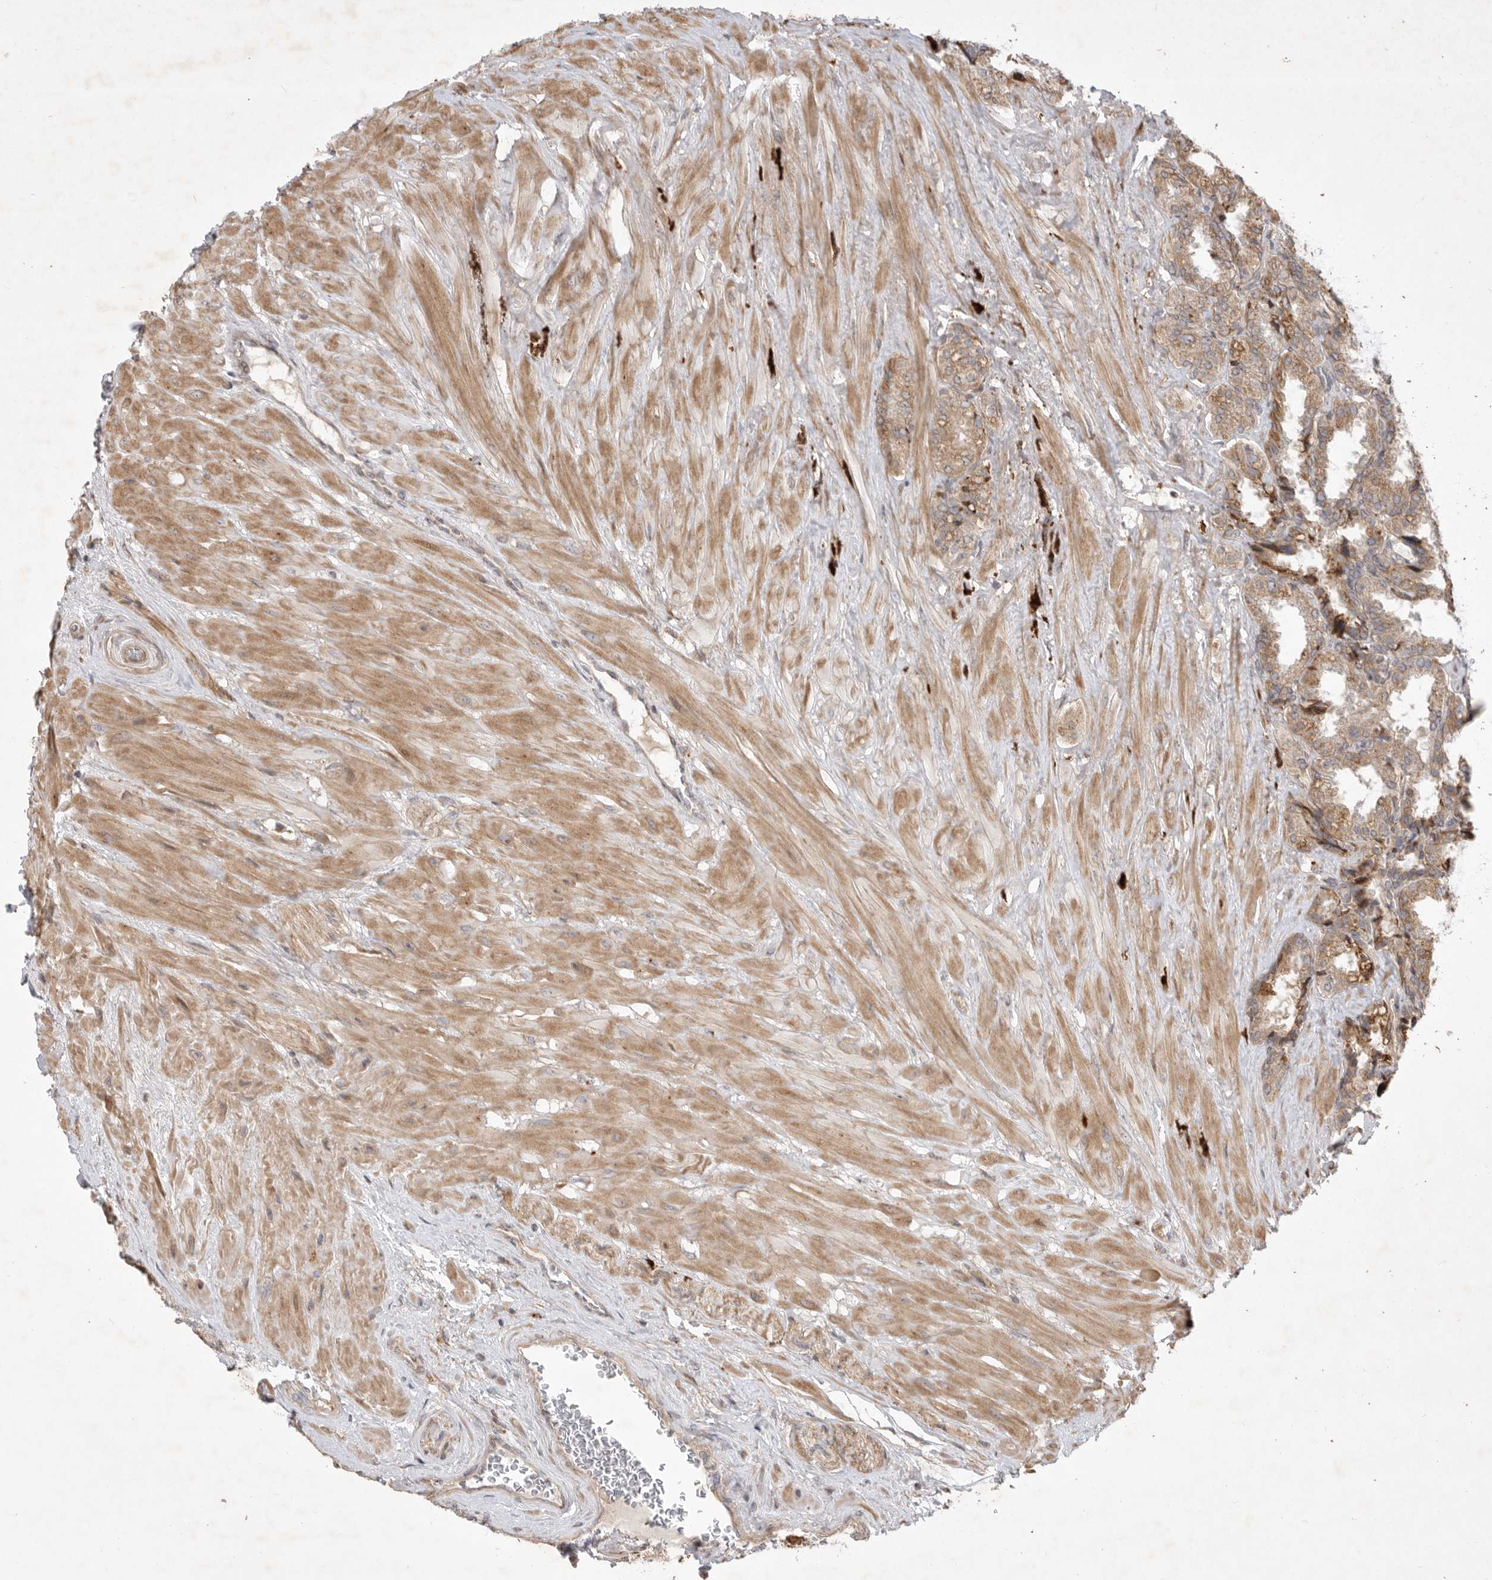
{"staining": {"intensity": "moderate", "quantity": ">75%", "location": "cytoplasmic/membranous"}, "tissue": "seminal vesicle", "cell_type": "Glandular cells", "image_type": "normal", "snomed": [{"axis": "morphology", "description": "Normal tissue, NOS"}, {"axis": "topography", "description": "Seminal veicle"}], "caption": "A histopathology image of human seminal vesicle stained for a protein exhibits moderate cytoplasmic/membranous brown staining in glandular cells. Nuclei are stained in blue.", "gene": "DPH7", "patient": {"sex": "male", "age": 46}}